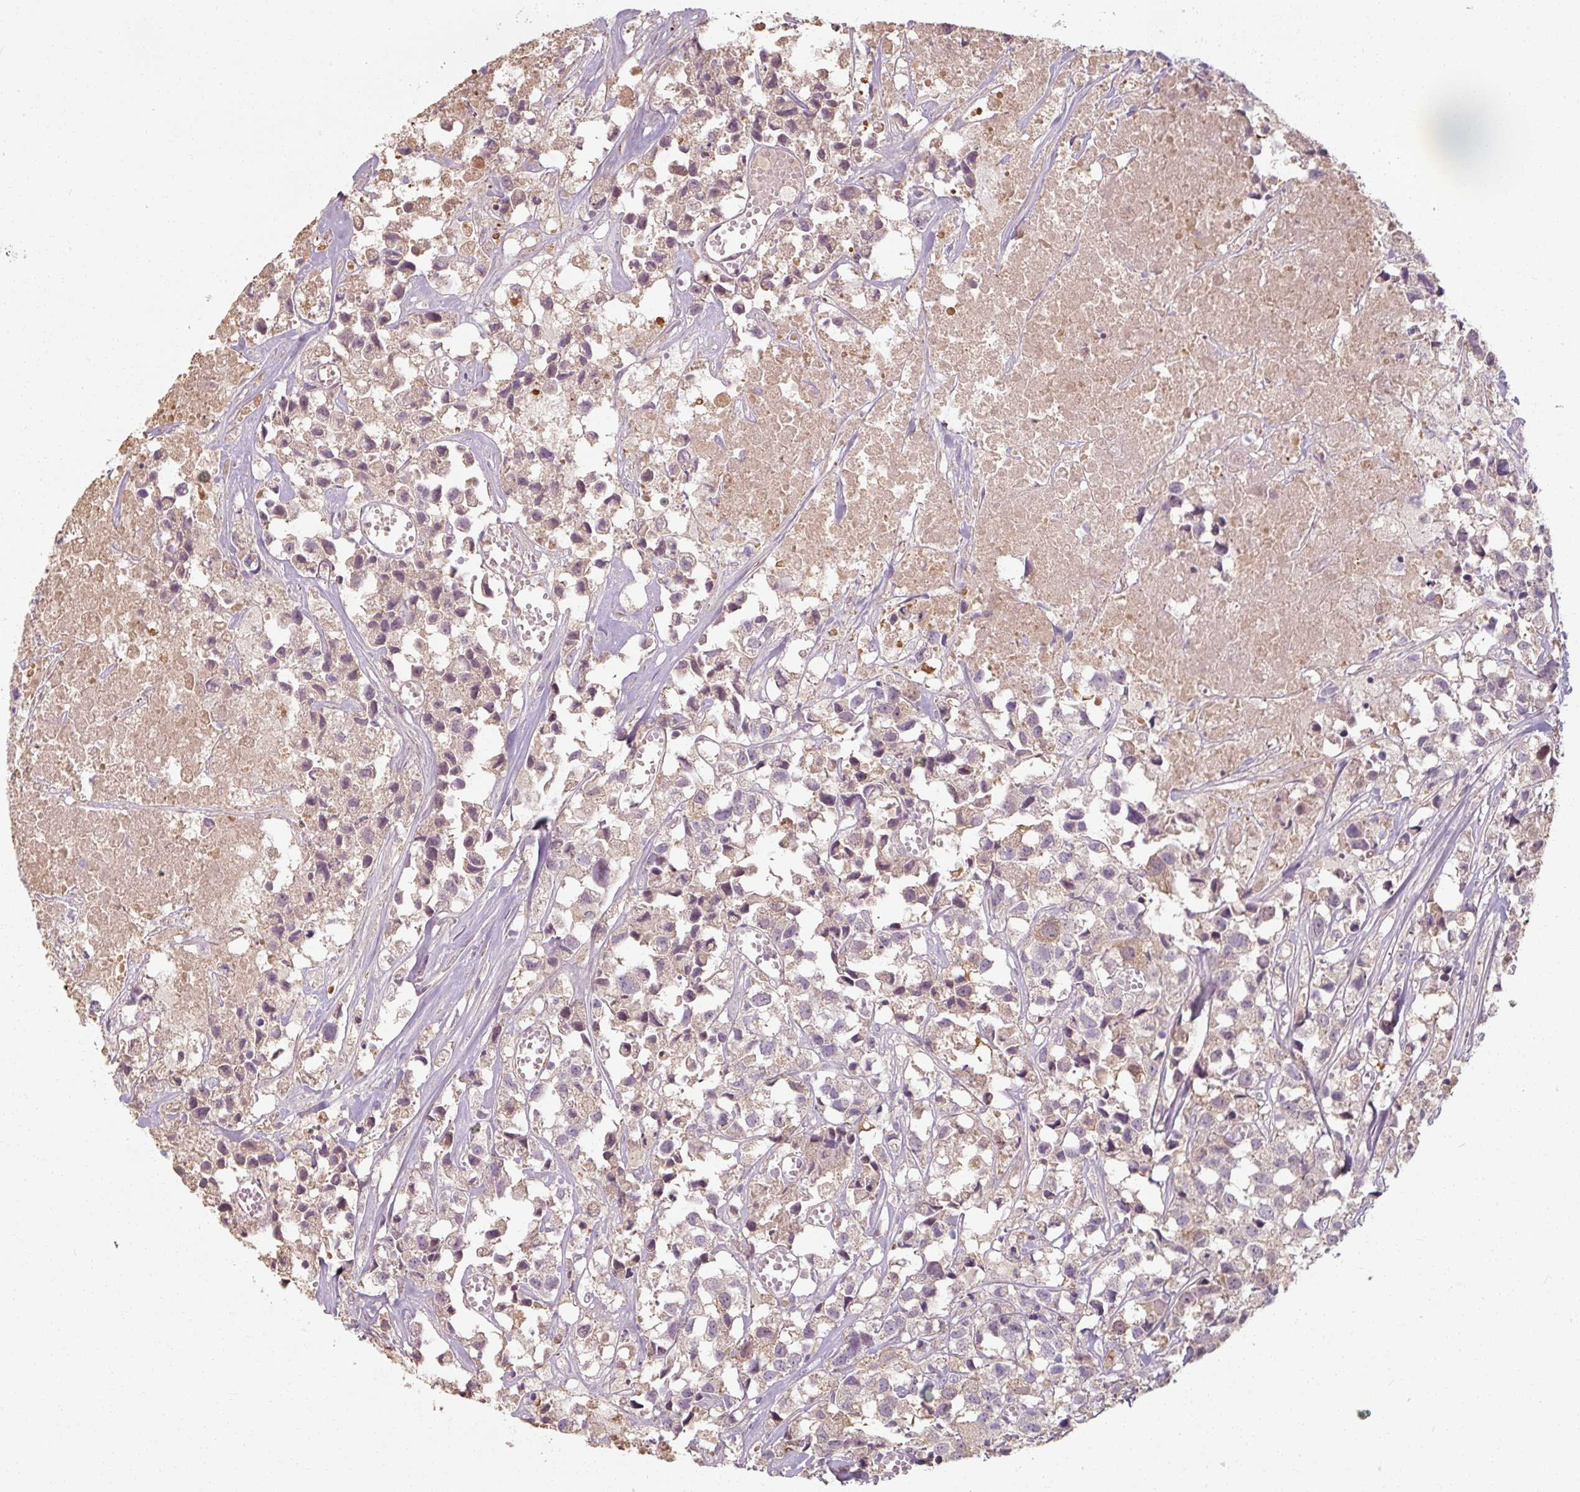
{"staining": {"intensity": "weak", "quantity": "<25%", "location": "cytoplasmic/membranous"}, "tissue": "urothelial cancer", "cell_type": "Tumor cells", "image_type": "cancer", "snomed": [{"axis": "morphology", "description": "Urothelial carcinoma, High grade"}, {"axis": "topography", "description": "Urinary bladder"}], "caption": "Tumor cells are negative for protein expression in human urothelial cancer.", "gene": "TSEN54", "patient": {"sex": "female", "age": 75}}